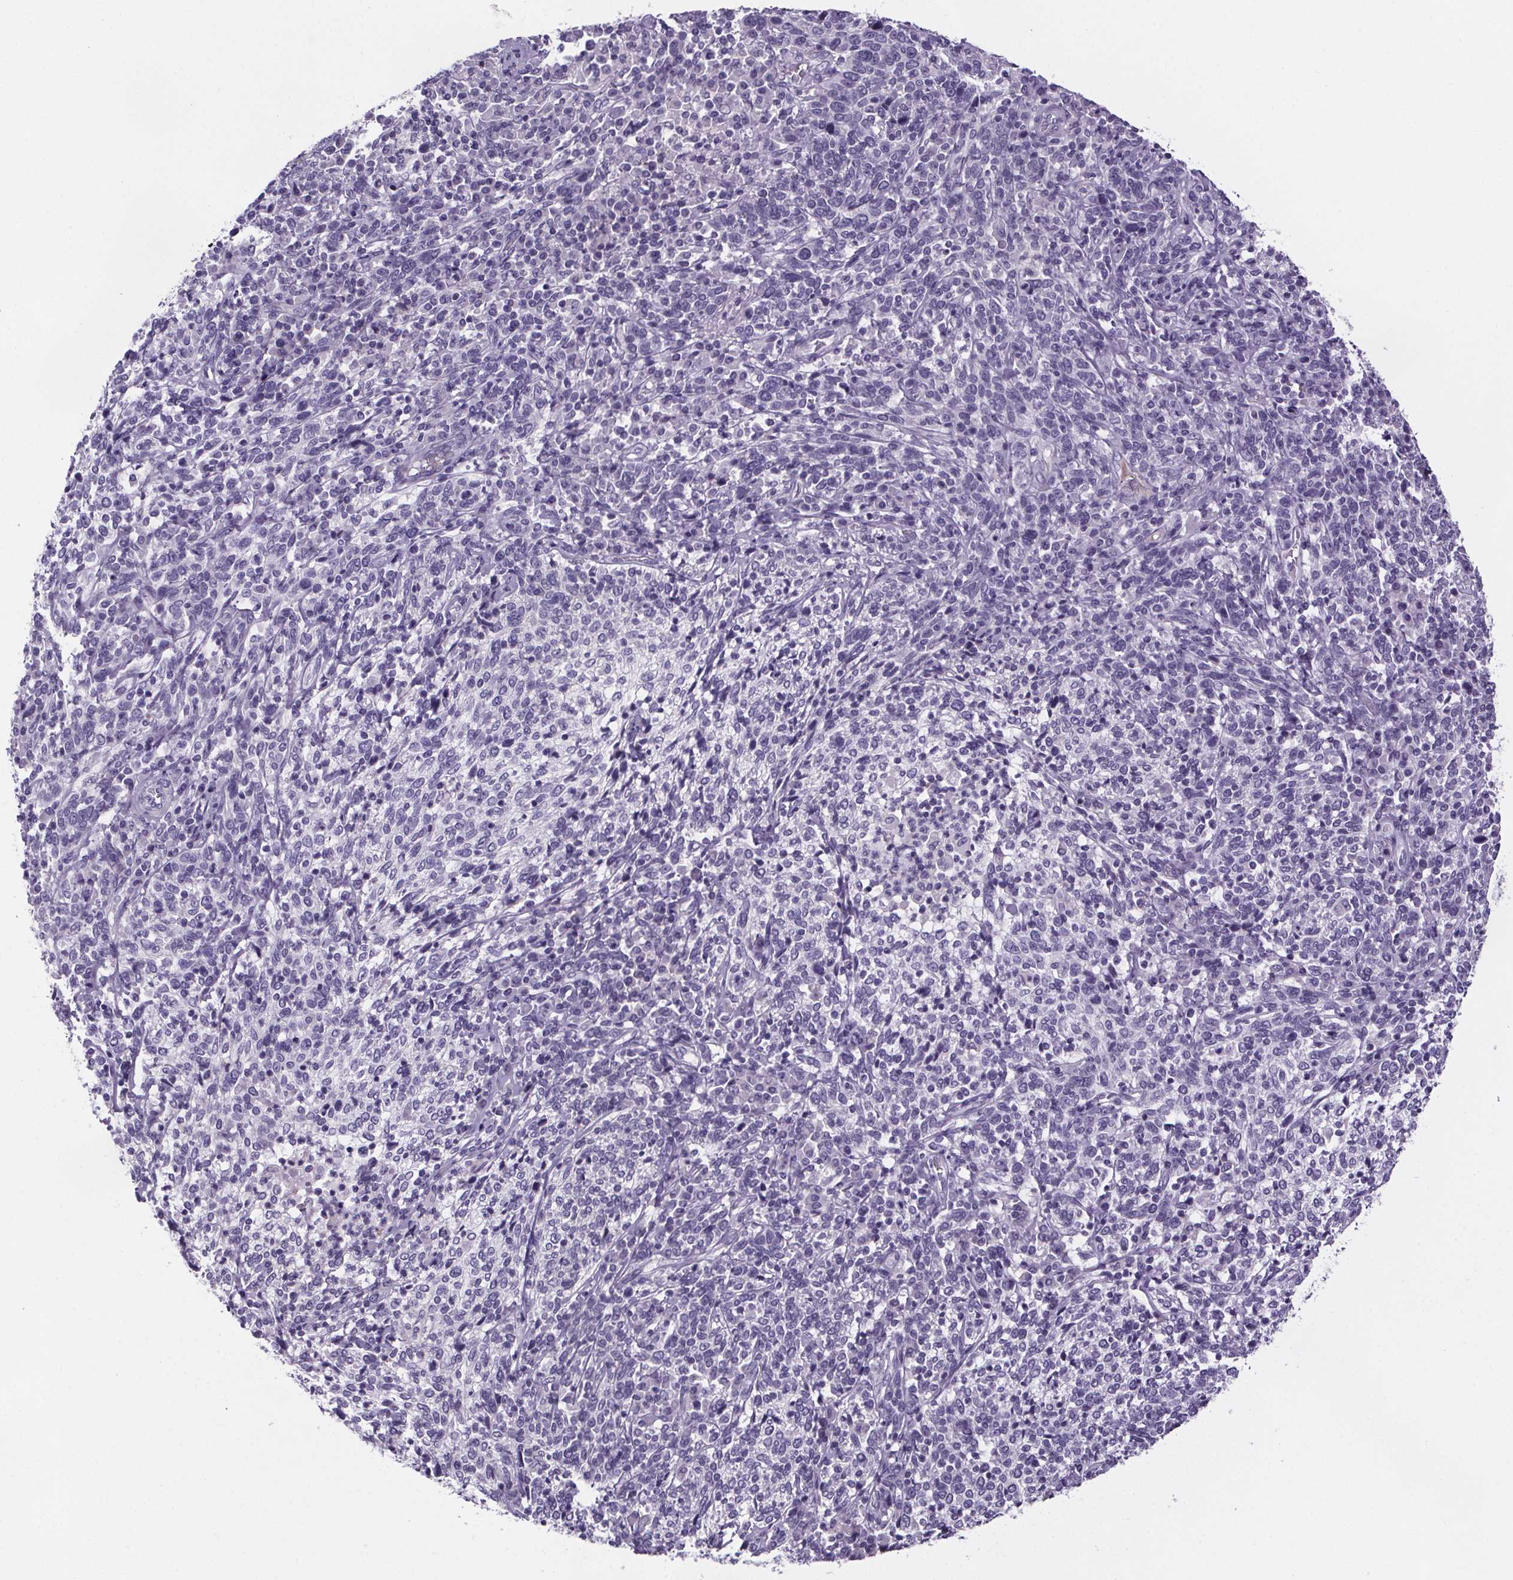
{"staining": {"intensity": "negative", "quantity": "none", "location": "none"}, "tissue": "cervical cancer", "cell_type": "Tumor cells", "image_type": "cancer", "snomed": [{"axis": "morphology", "description": "Squamous cell carcinoma, NOS"}, {"axis": "topography", "description": "Cervix"}], "caption": "Immunohistochemistry photomicrograph of neoplastic tissue: human squamous cell carcinoma (cervical) stained with DAB (3,3'-diaminobenzidine) shows no significant protein expression in tumor cells. The staining is performed using DAB (3,3'-diaminobenzidine) brown chromogen with nuclei counter-stained in using hematoxylin.", "gene": "CUBN", "patient": {"sex": "female", "age": 46}}